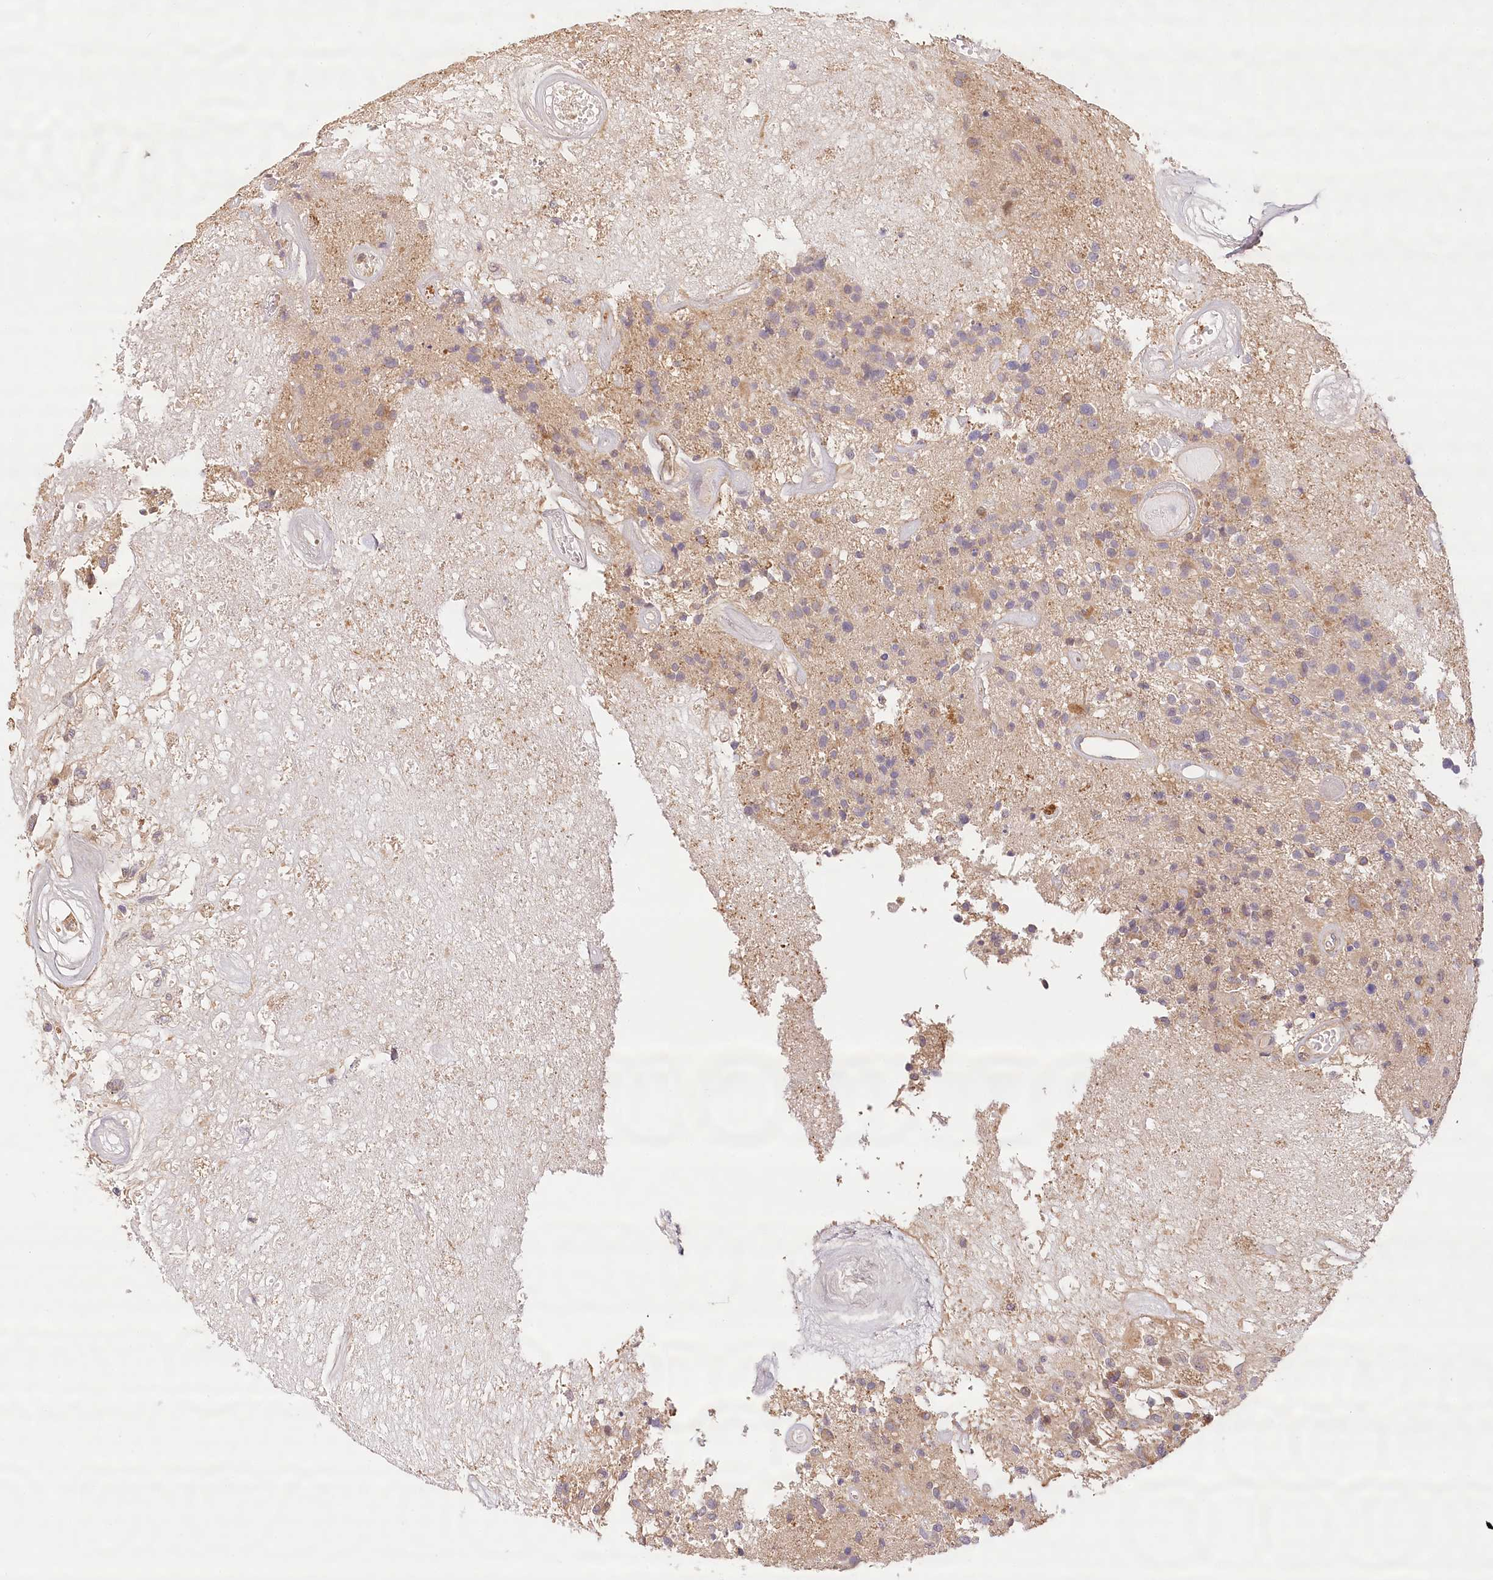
{"staining": {"intensity": "negative", "quantity": "none", "location": "none"}, "tissue": "glioma", "cell_type": "Tumor cells", "image_type": "cancer", "snomed": [{"axis": "morphology", "description": "Glioma, malignant, High grade"}, {"axis": "morphology", "description": "Glioblastoma, NOS"}, {"axis": "topography", "description": "Brain"}], "caption": "Tumor cells are negative for protein expression in human glioma. (DAB (3,3'-diaminobenzidine) immunohistochemistry visualized using brightfield microscopy, high magnification).", "gene": "LSS", "patient": {"sex": "male", "age": 60}}